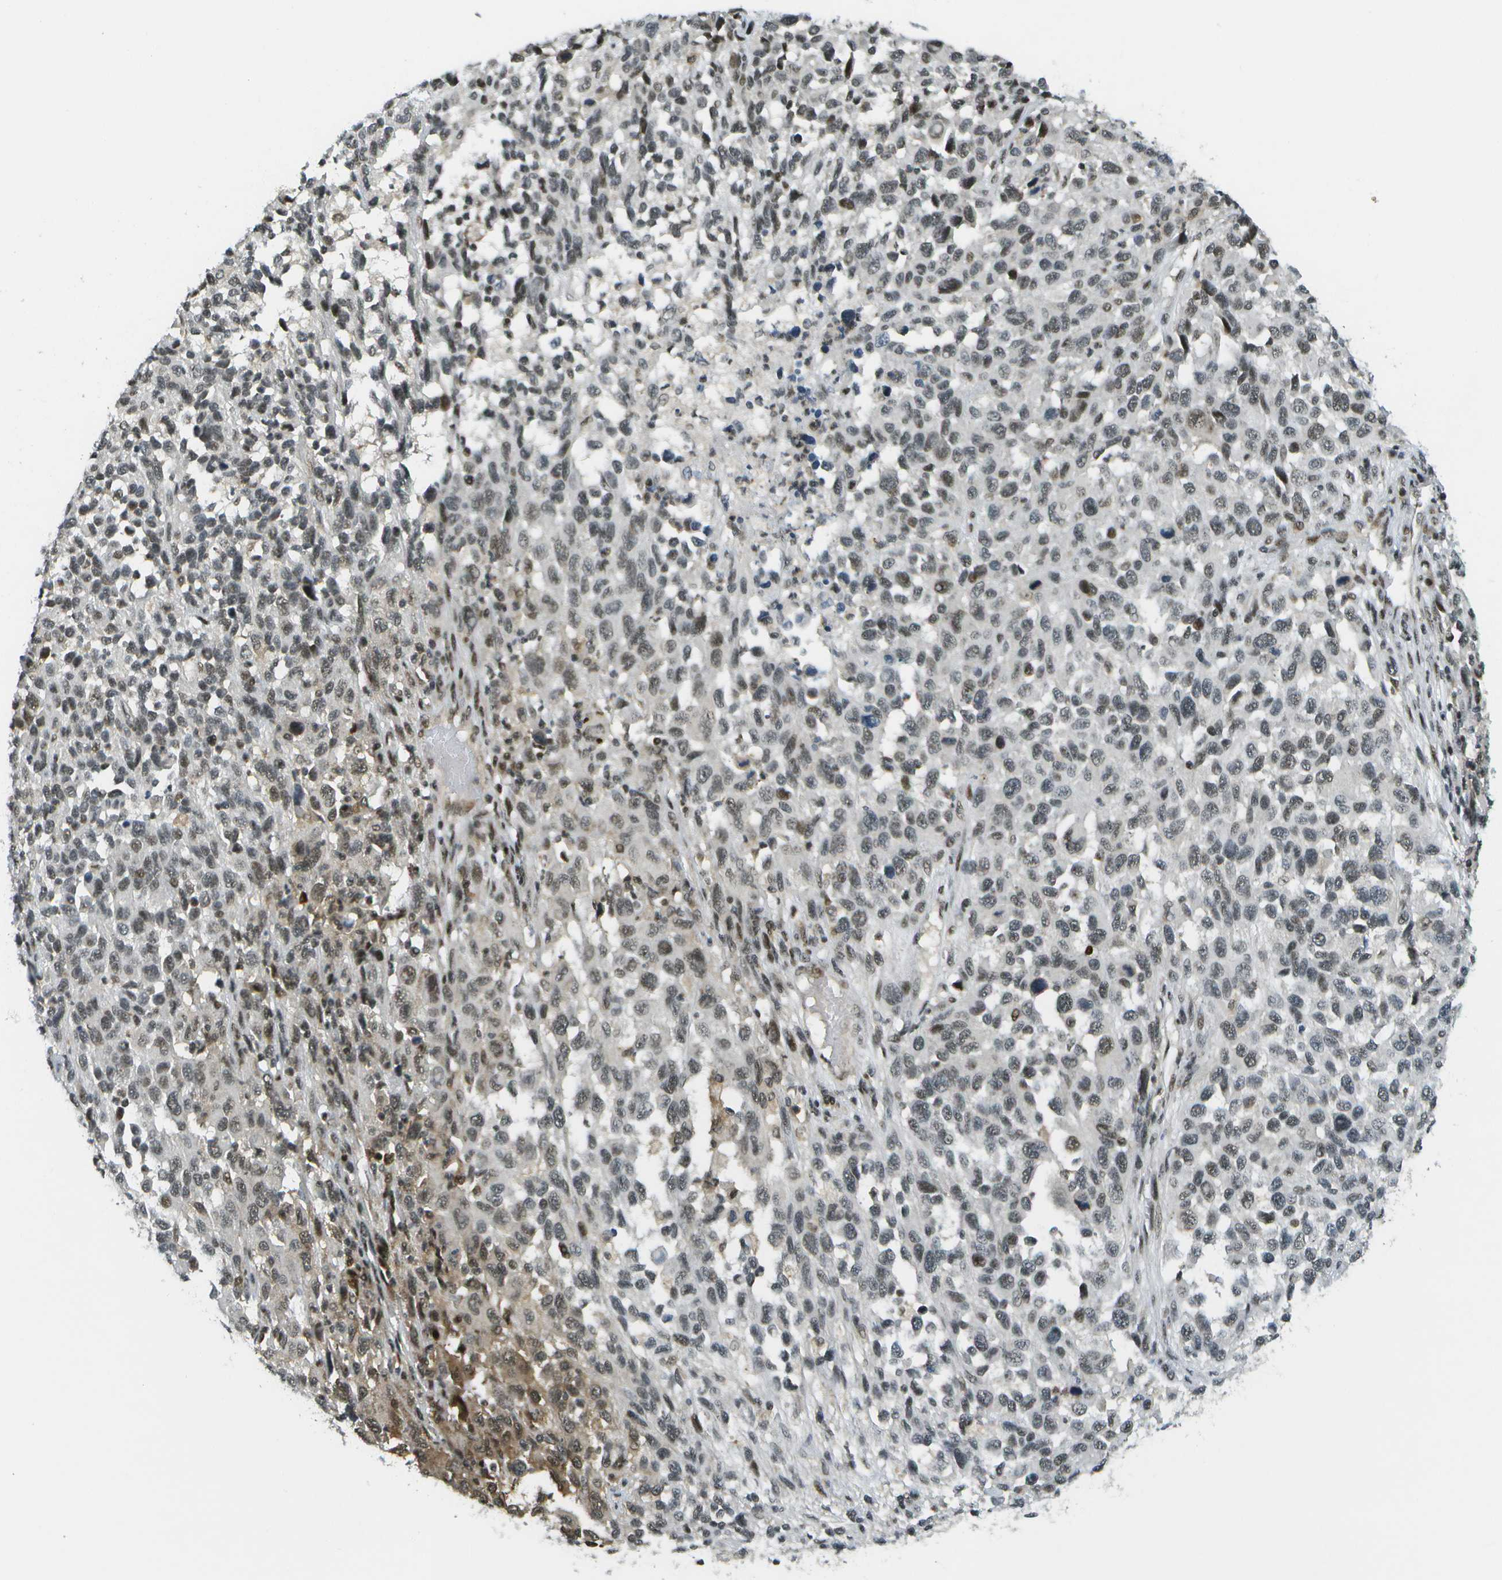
{"staining": {"intensity": "moderate", "quantity": "<25%", "location": "nuclear"}, "tissue": "melanoma", "cell_type": "Tumor cells", "image_type": "cancer", "snomed": [{"axis": "morphology", "description": "Malignant melanoma, Metastatic site"}, {"axis": "topography", "description": "Lymph node"}], "caption": "A high-resolution image shows immunohistochemistry (IHC) staining of melanoma, which shows moderate nuclear positivity in about <25% of tumor cells.", "gene": "IRF7", "patient": {"sex": "male", "age": 61}}